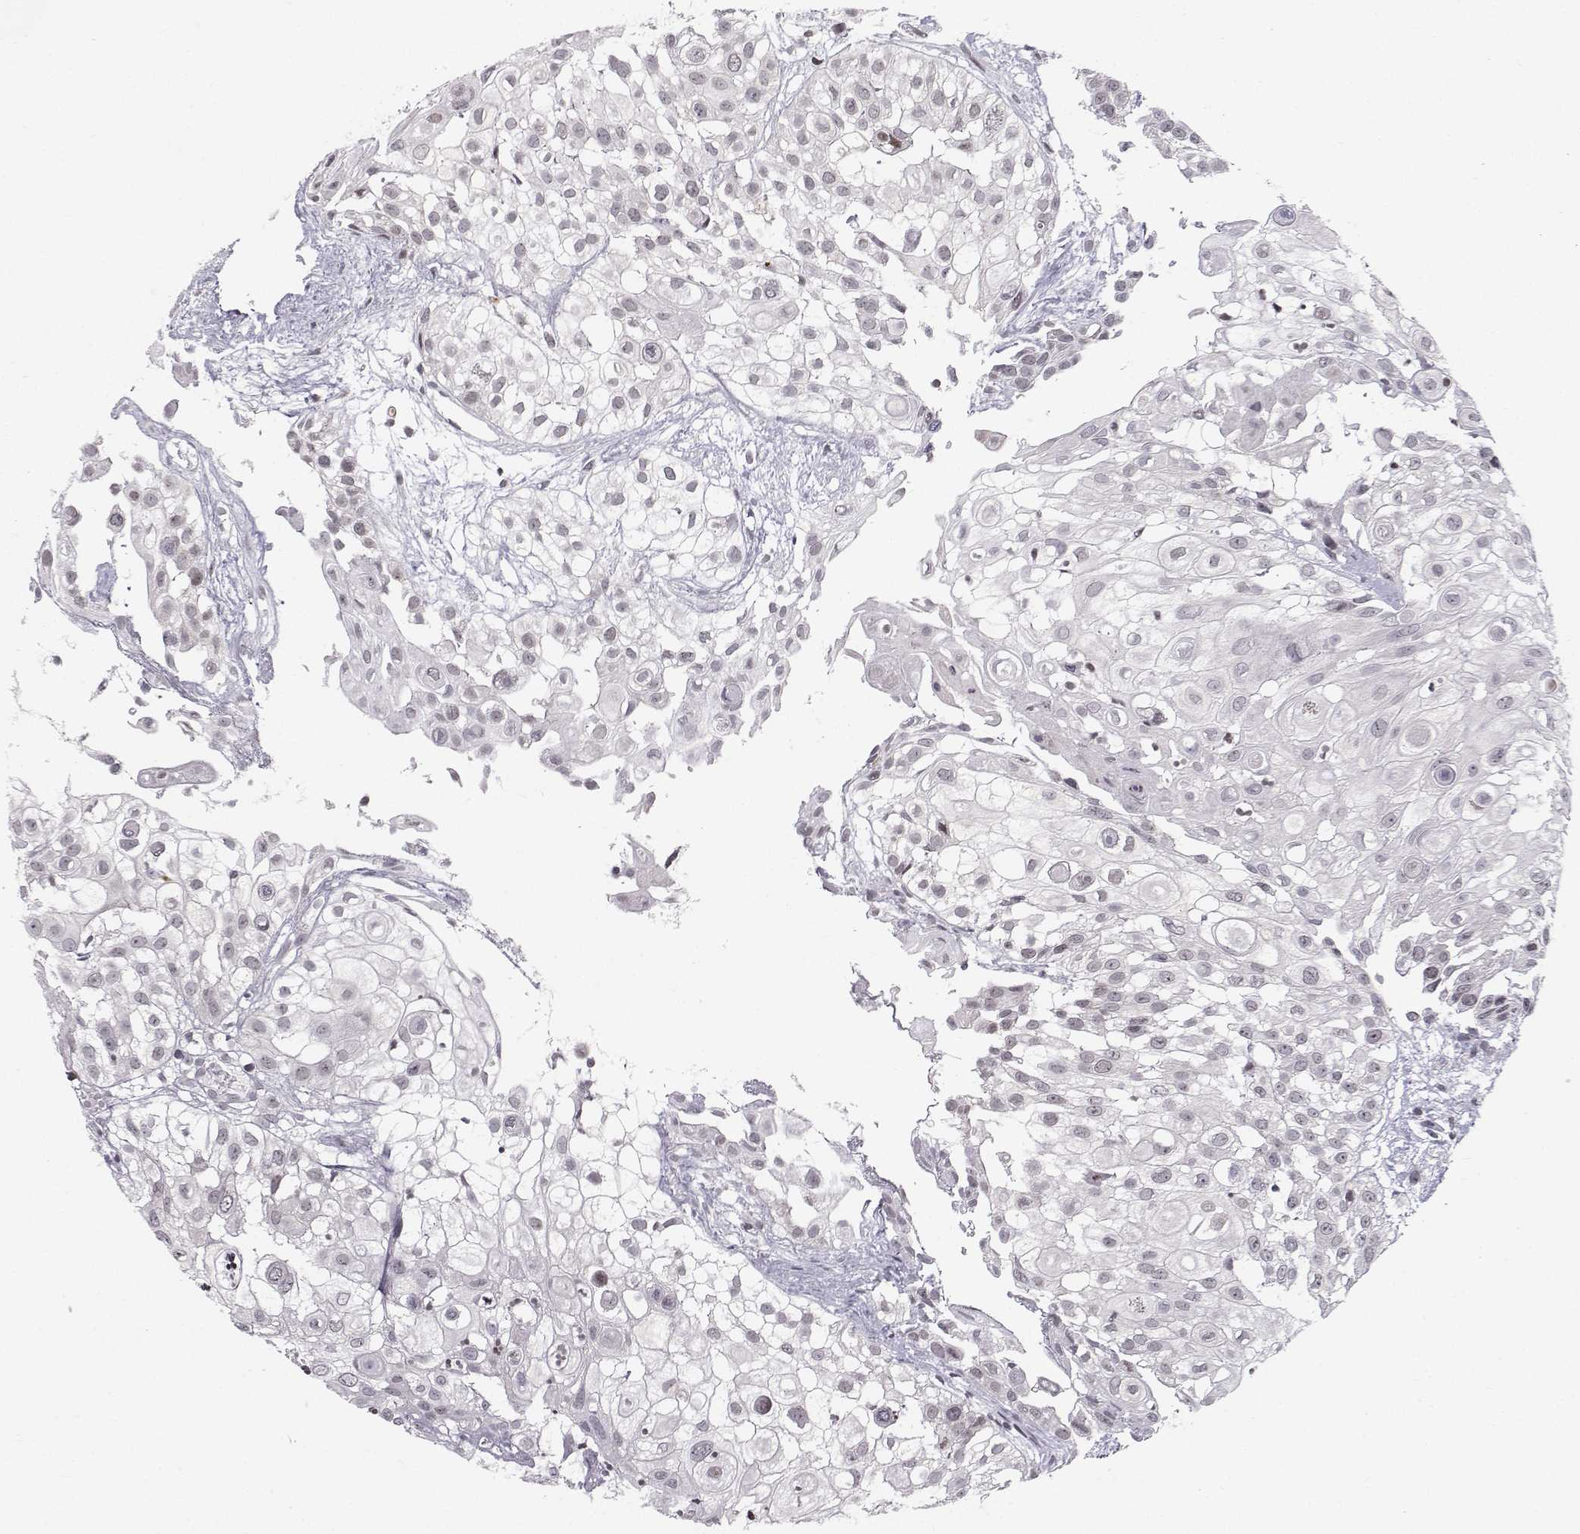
{"staining": {"intensity": "negative", "quantity": "none", "location": "none"}, "tissue": "urothelial cancer", "cell_type": "Tumor cells", "image_type": "cancer", "snomed": [{"axis": "morphology", "description": "Urothelial carcinoma, High grade"}, {"axis": "topography", "description": "Urinary bladder"}], "caption": "Tumor cells are negative for protein expression in human urothelial cancer. (IHC, brightfield microscopy, high magnification).", "gene": "MARCHF4", "patient": {"sex": "female", "age": 79}}